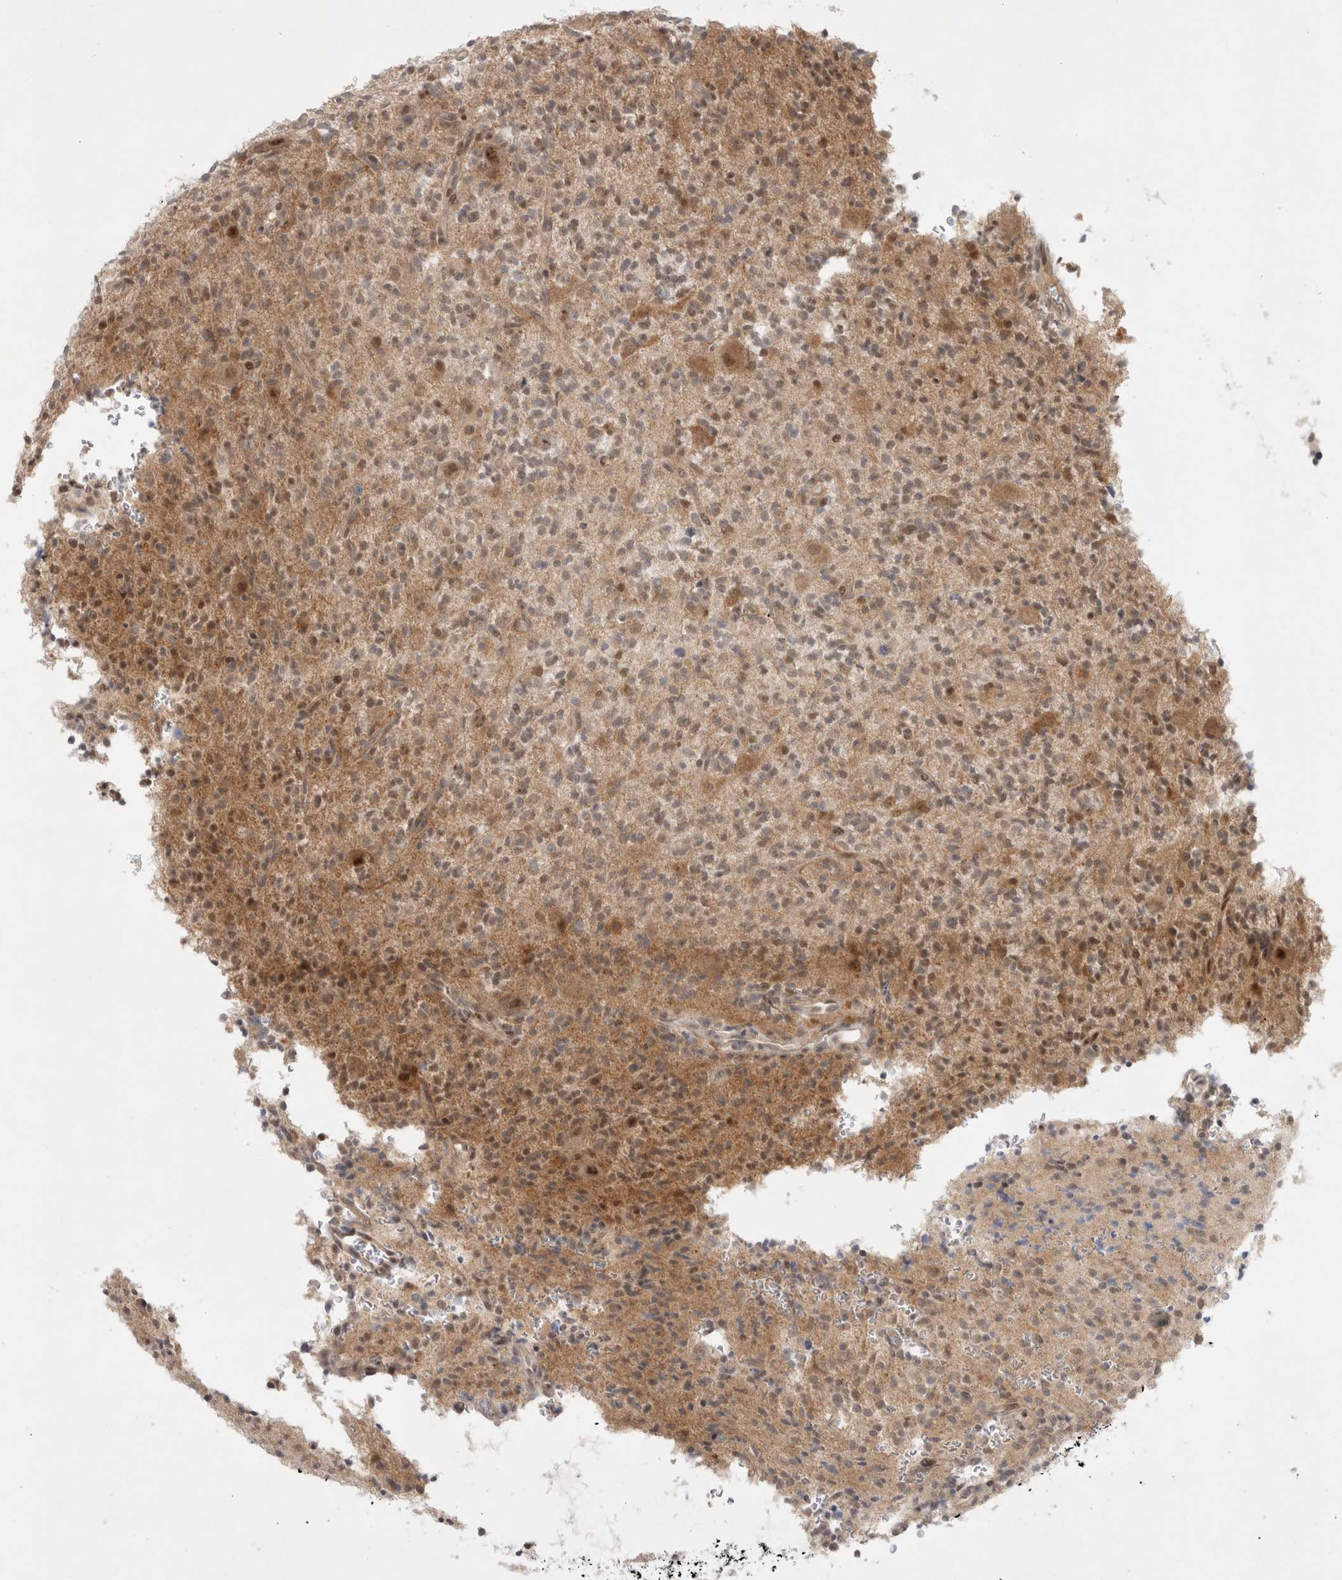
{"staining": {"intensity": "moderate", "quantity": ">75%", "location": "cytoplasmic/membranous"}, "tissue": "glioma", "cell_type": "Tumor cells", "image_type": "cancer", "snomed": [{"axis": "morphology", "description": "Glioma, malignant, High grade"}, {"axis": "topography", "description": "Brain"}], "caption": "An image of human malignant high-grade glioma stained for a protein displays moderate cytoplasmic/membranous brown staining in tumor cells.", "gene": "WIPF2", "patient": {"sex": "male", "age": 34}}